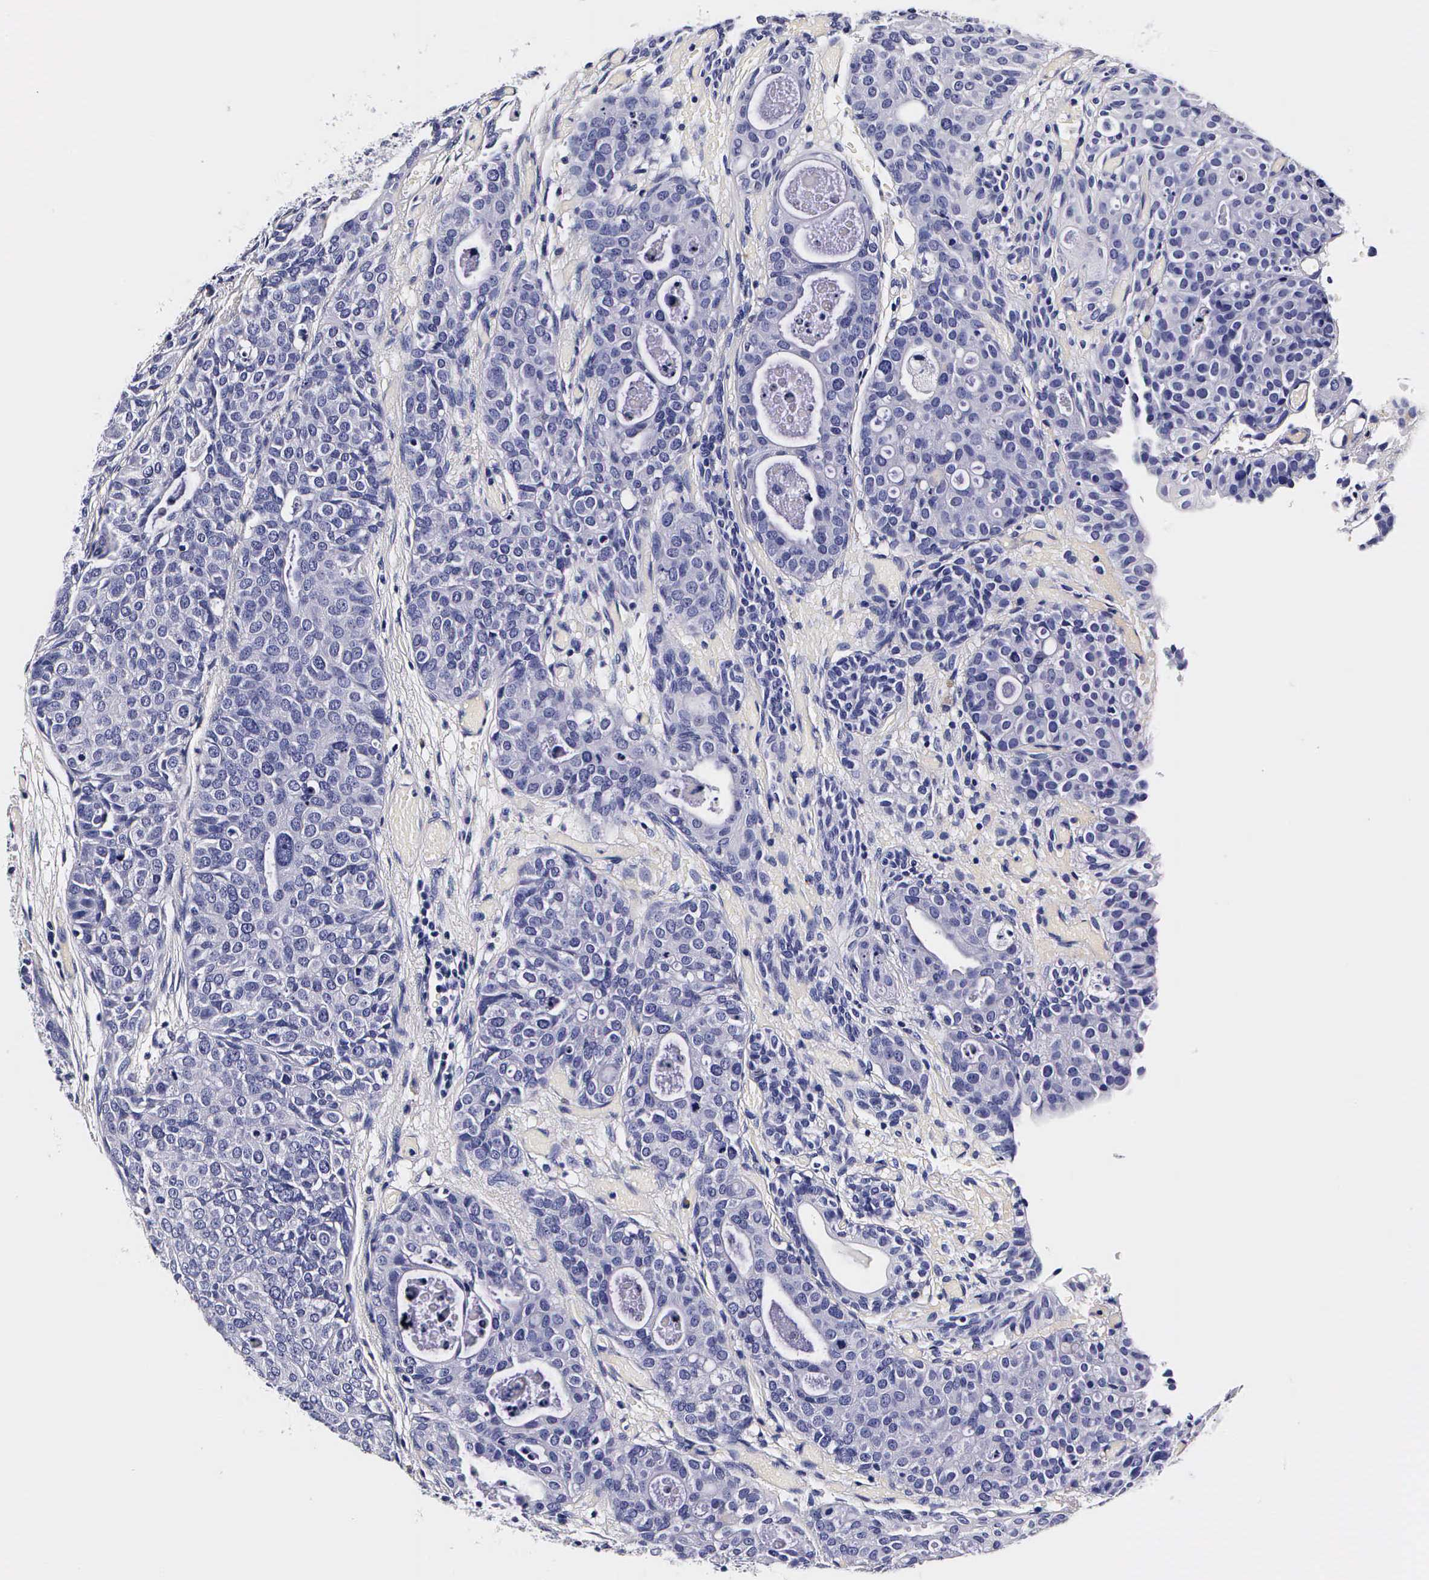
{"staining": {"intensity": "negative", "quantity": "none", "location": "none"}, "tissue": "urothelial cancer", "cell_type": "Tumor cells", "image_type": "cancer", "snomed": [{"axis": "morphology", "description": "Urothelial carcinoma, High grade"}, {"axis": "topography", "description": "Urinary bladder"}], "caption": "A photomicrograph of high-grade urothelial carcinoma stained for a protein shows no brown staining in tumor cells.", "gene": "IAPP", "patient": {"sex": "male", "age": 78}}